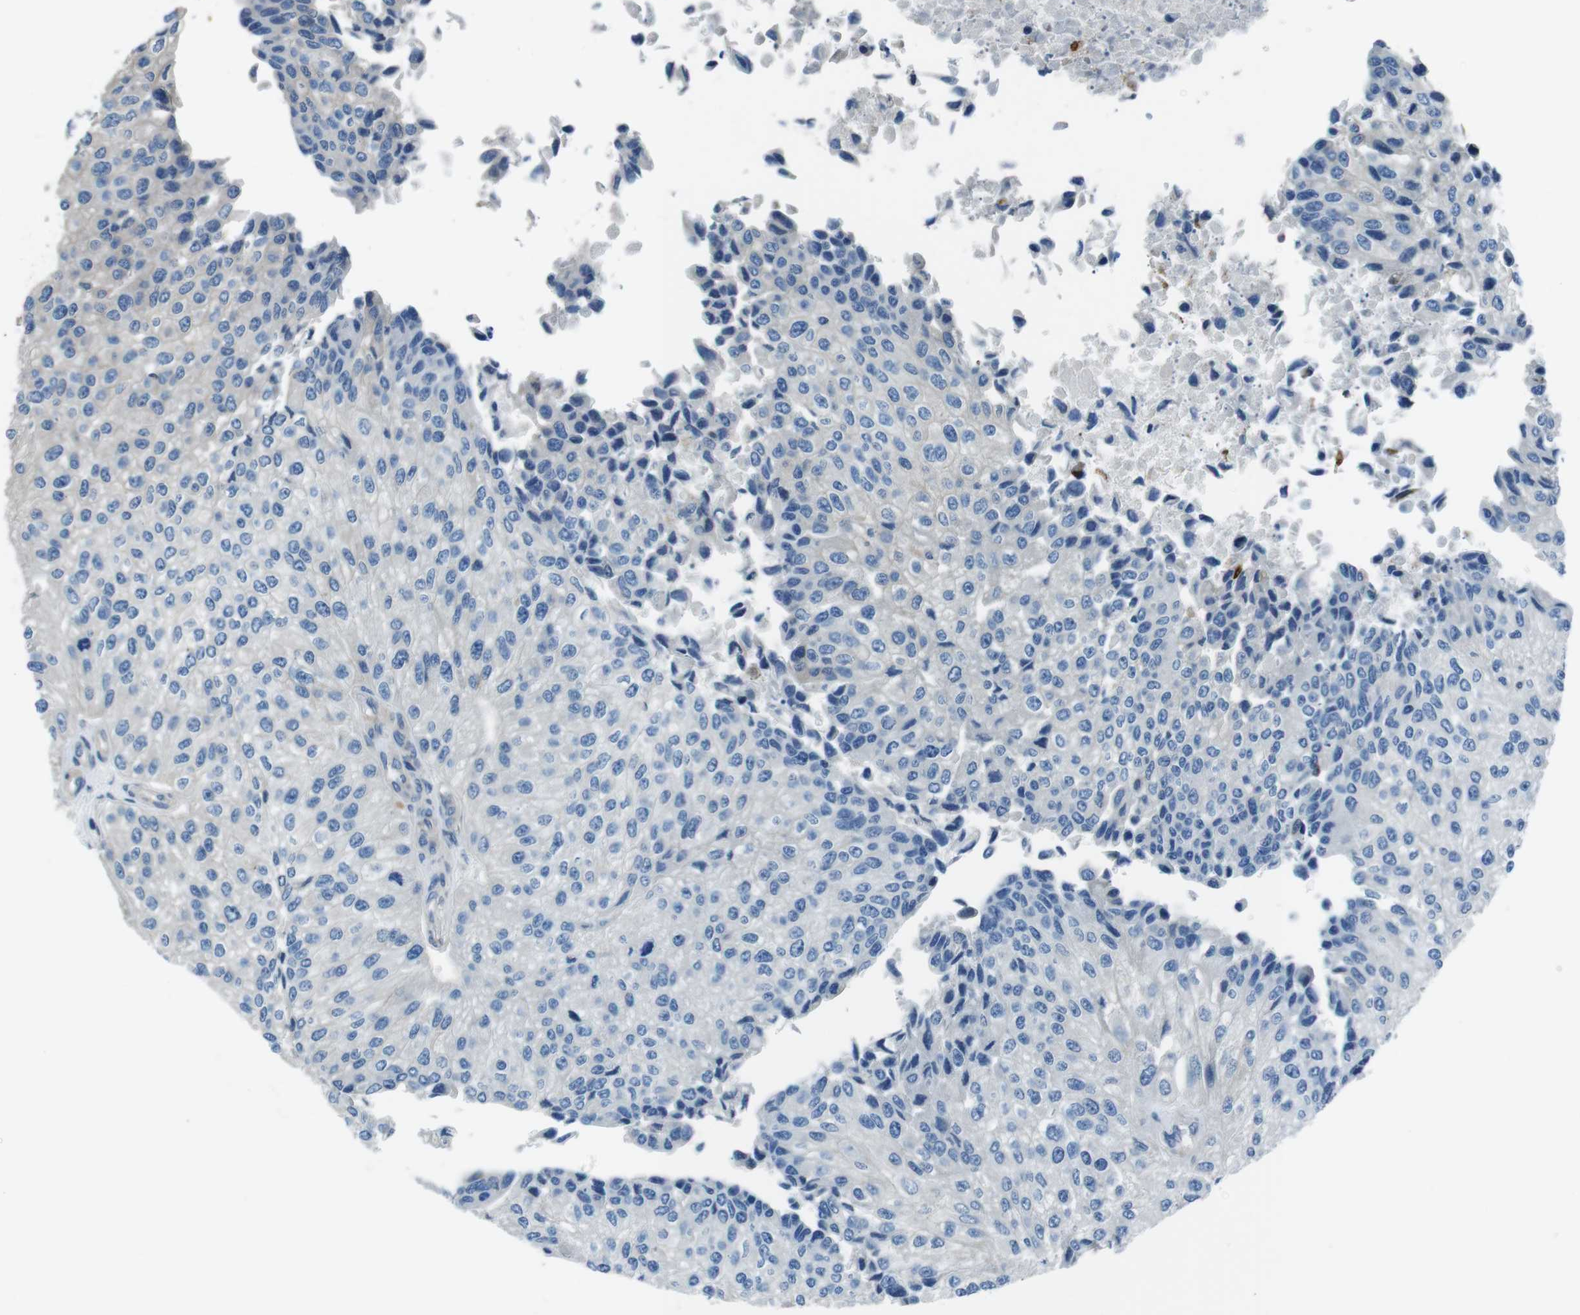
{"staining": {"intensity": "negative", "quantity": "none", "location": "none"}, "tissue": "urothelial cancer", "cell_type": "Tumor cells", "image_type": "cancer", "snomed": [{"axis": "morphology", "description": "Urothelial carcinoma, High grade"}, {"axis": "topography", "description": "Kidney"}, {"axis": "topography", "description": "Urinary bladder"}], "caption": "The image exhibits no significant expression in tumor cells of urothelial cancer.", "gene": "TULP3", "patient": {"sex": "male", "age": 77}}